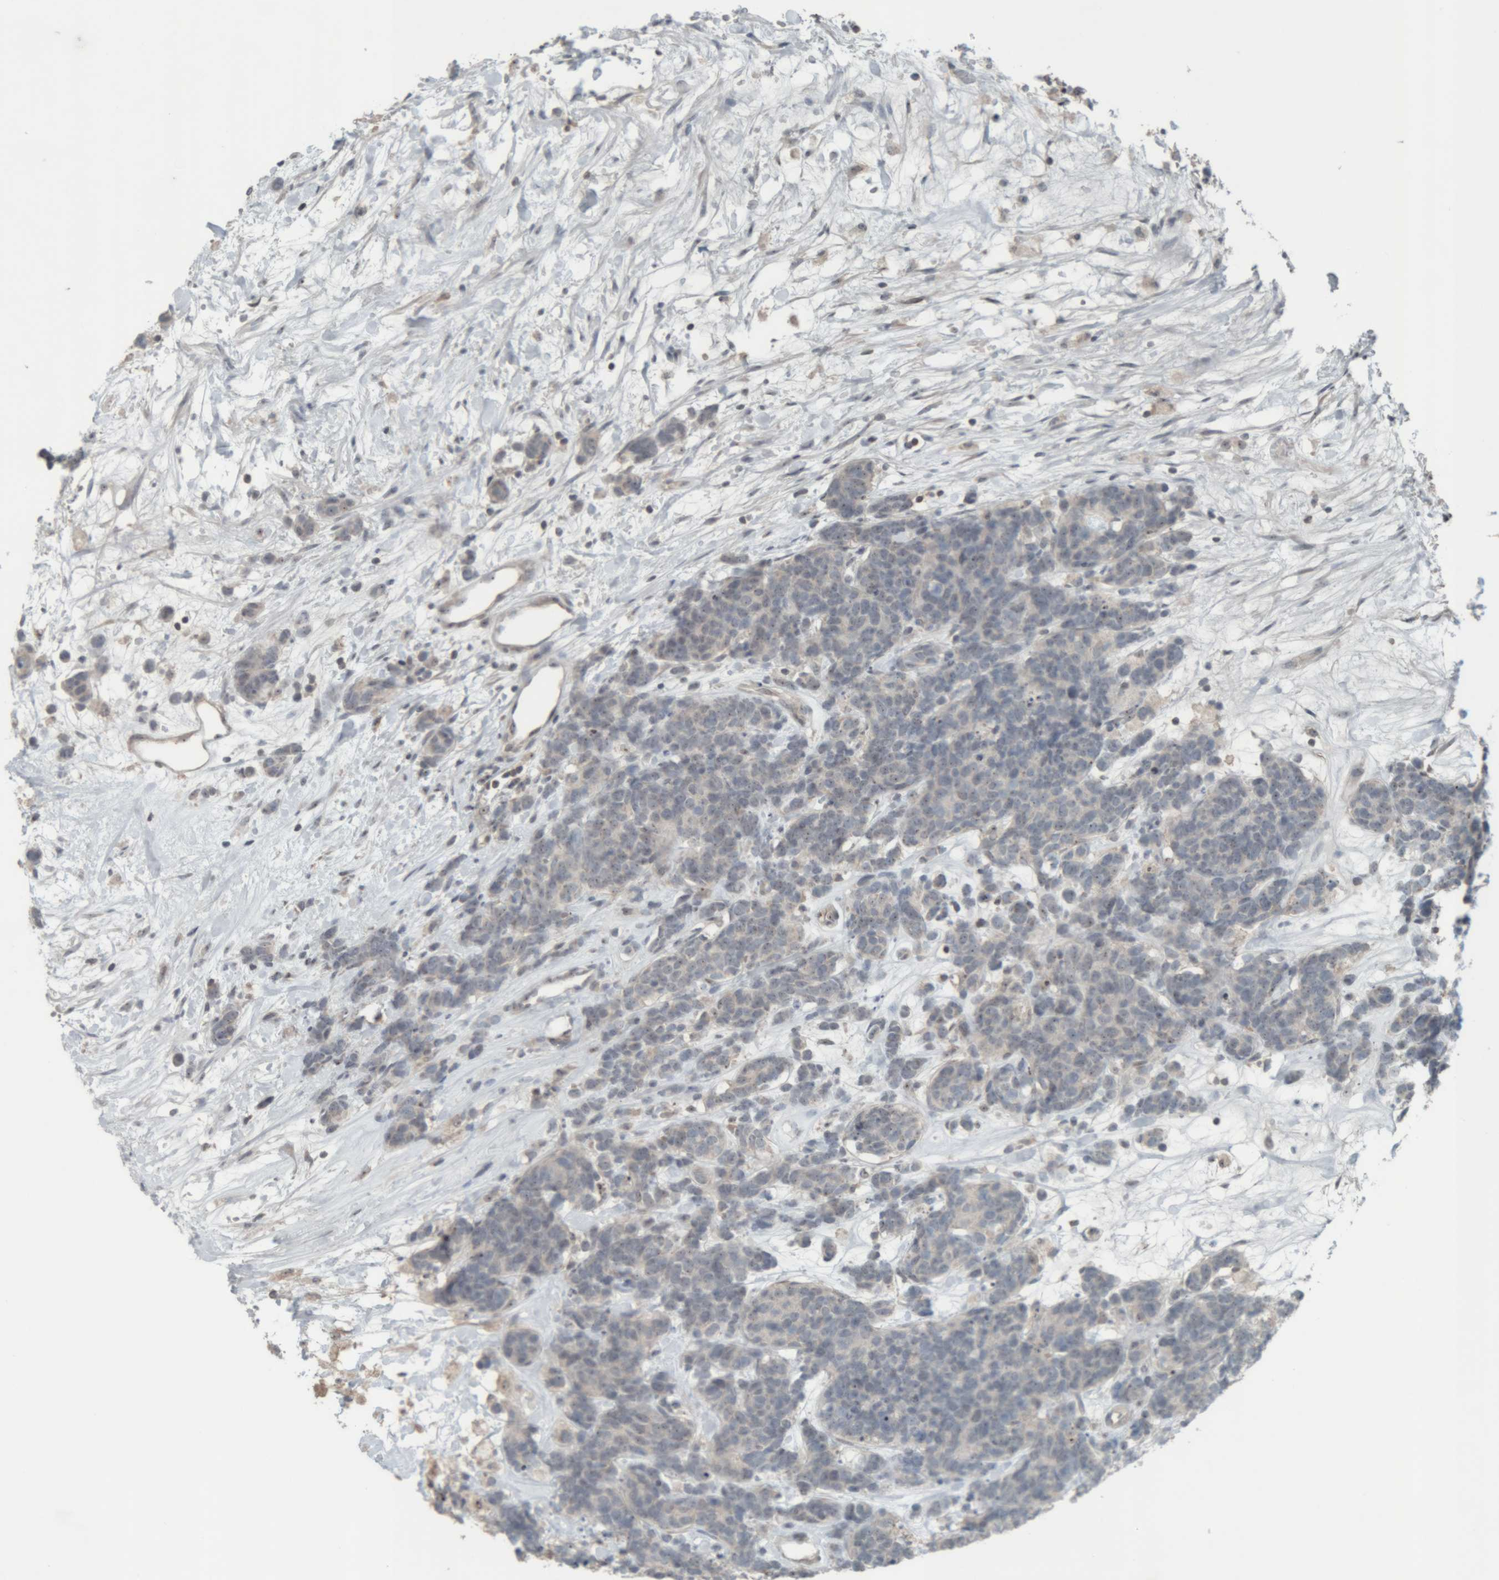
{"staining": {"intensity": "negative", "quantity": "none", "location": "none"}, "tissue": "carcinoid", "cell_type": "Tumor cells", "image_type": "cancer", "snomed": [{"axis": "morphology", "description": "Carcinoma, NOS"}, {"axis": "morphology", "description": "Carcinoid, malignant, NOS"}, {"axis": "topography", "description": "Urinary bladder"}], "caption": "An IHC histopathology image of carcinoid is shown. There is no staining in tumor cells of carcinoid. (IHC, brightfield microscopy, high magnification).", "gene": "RPF1", "patient": {"sex": "male", "age": 57}}